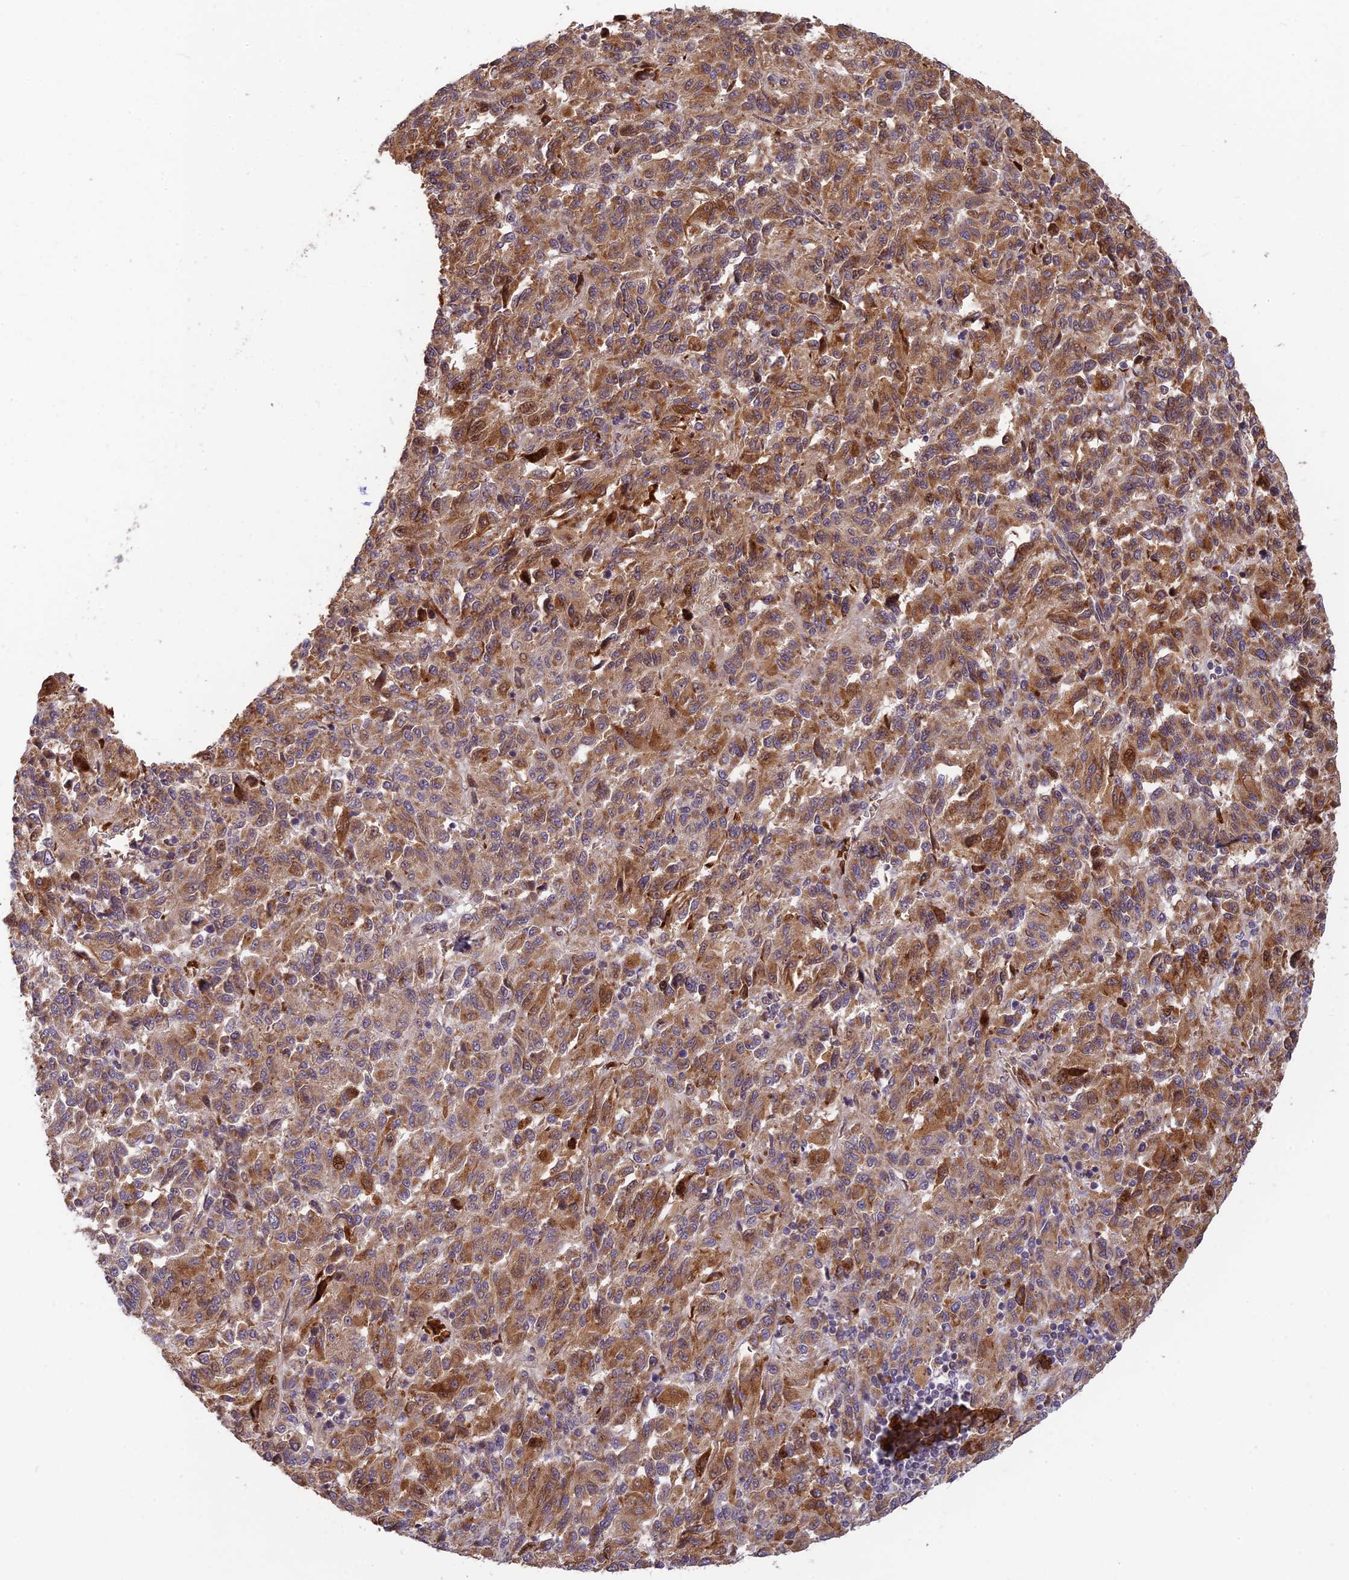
{"staining": {"intensity": "moderate", "quantity": ">75%", "location": "cytoplasmic/membranous"}, "tissue": "melanoma", "cell_type": "Tumor cells", "image_type": "cancer", "snomed": [{"axis": "morphology", "description": "Malignant melanoma, Metastatic site"}, {"axis": "topography", "description": "Lung"}], "caption": "Immunohistochemical staining of melanoma shows medium levels of moderate cytoplasmic/membranous protein positivity in about >75% of tumor cells.", "gene": "UFSP2", "patient": {"sex": "male", "age": 64}}